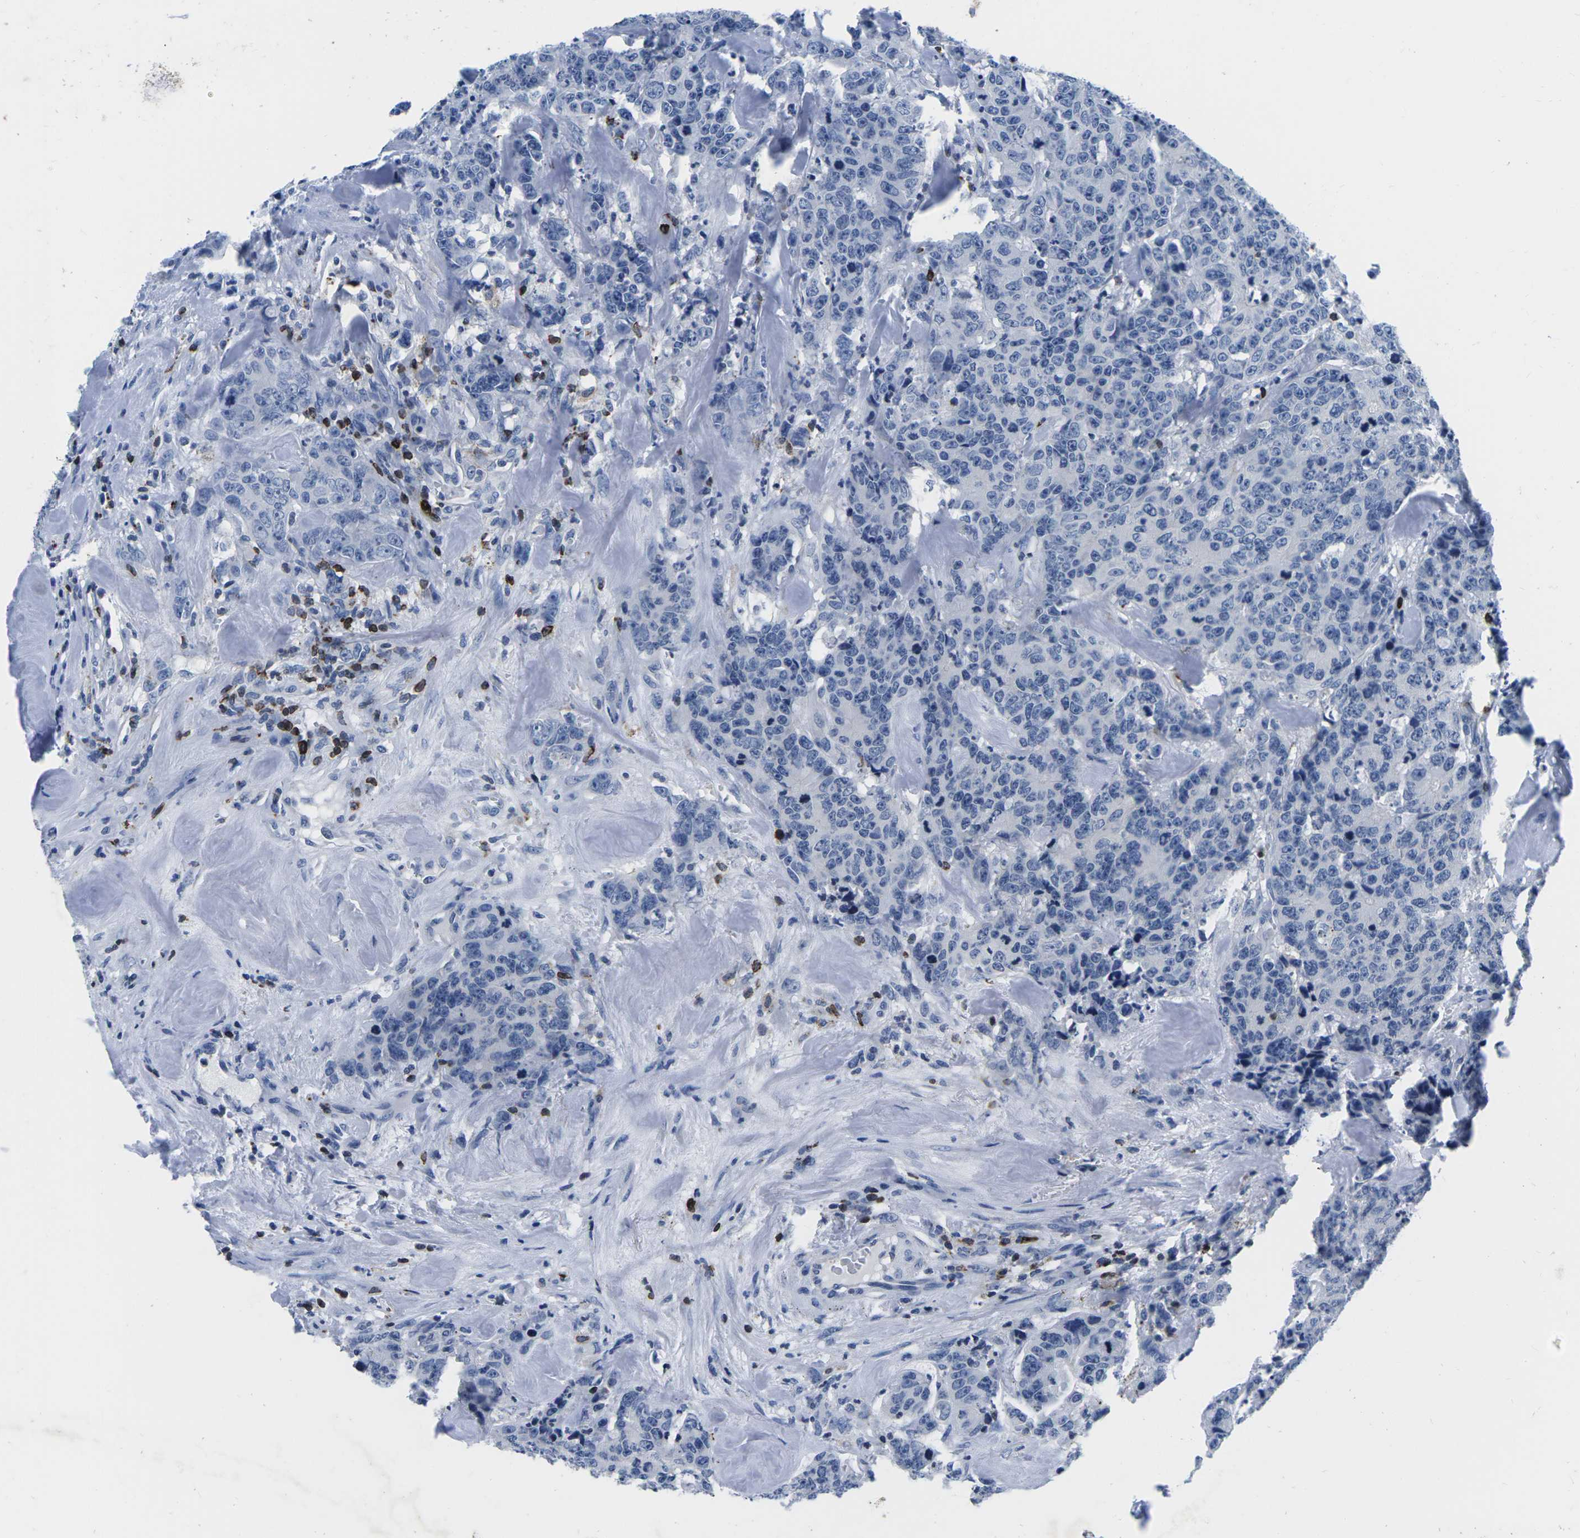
{"staining": {"intensity": "negative", "quantity": "none", "location": "none"}, "tissue": "colorectal cancer", "cell_type": "Tumor cells", "image_type": "cancer", "snomed": [{"axis": "morphology", "description": "Adenocarcinoma, NOS"}, {"axis": "topography", "description": "Colon"}], "caption": "Immunohistochemical staining of human colorectal adenocarcinoma exhibits no significant positivity in tumor cells. (DAB IHC, high magnification).", "gene": "CTSW", "patient": {"sex": "female", "age": 86}}